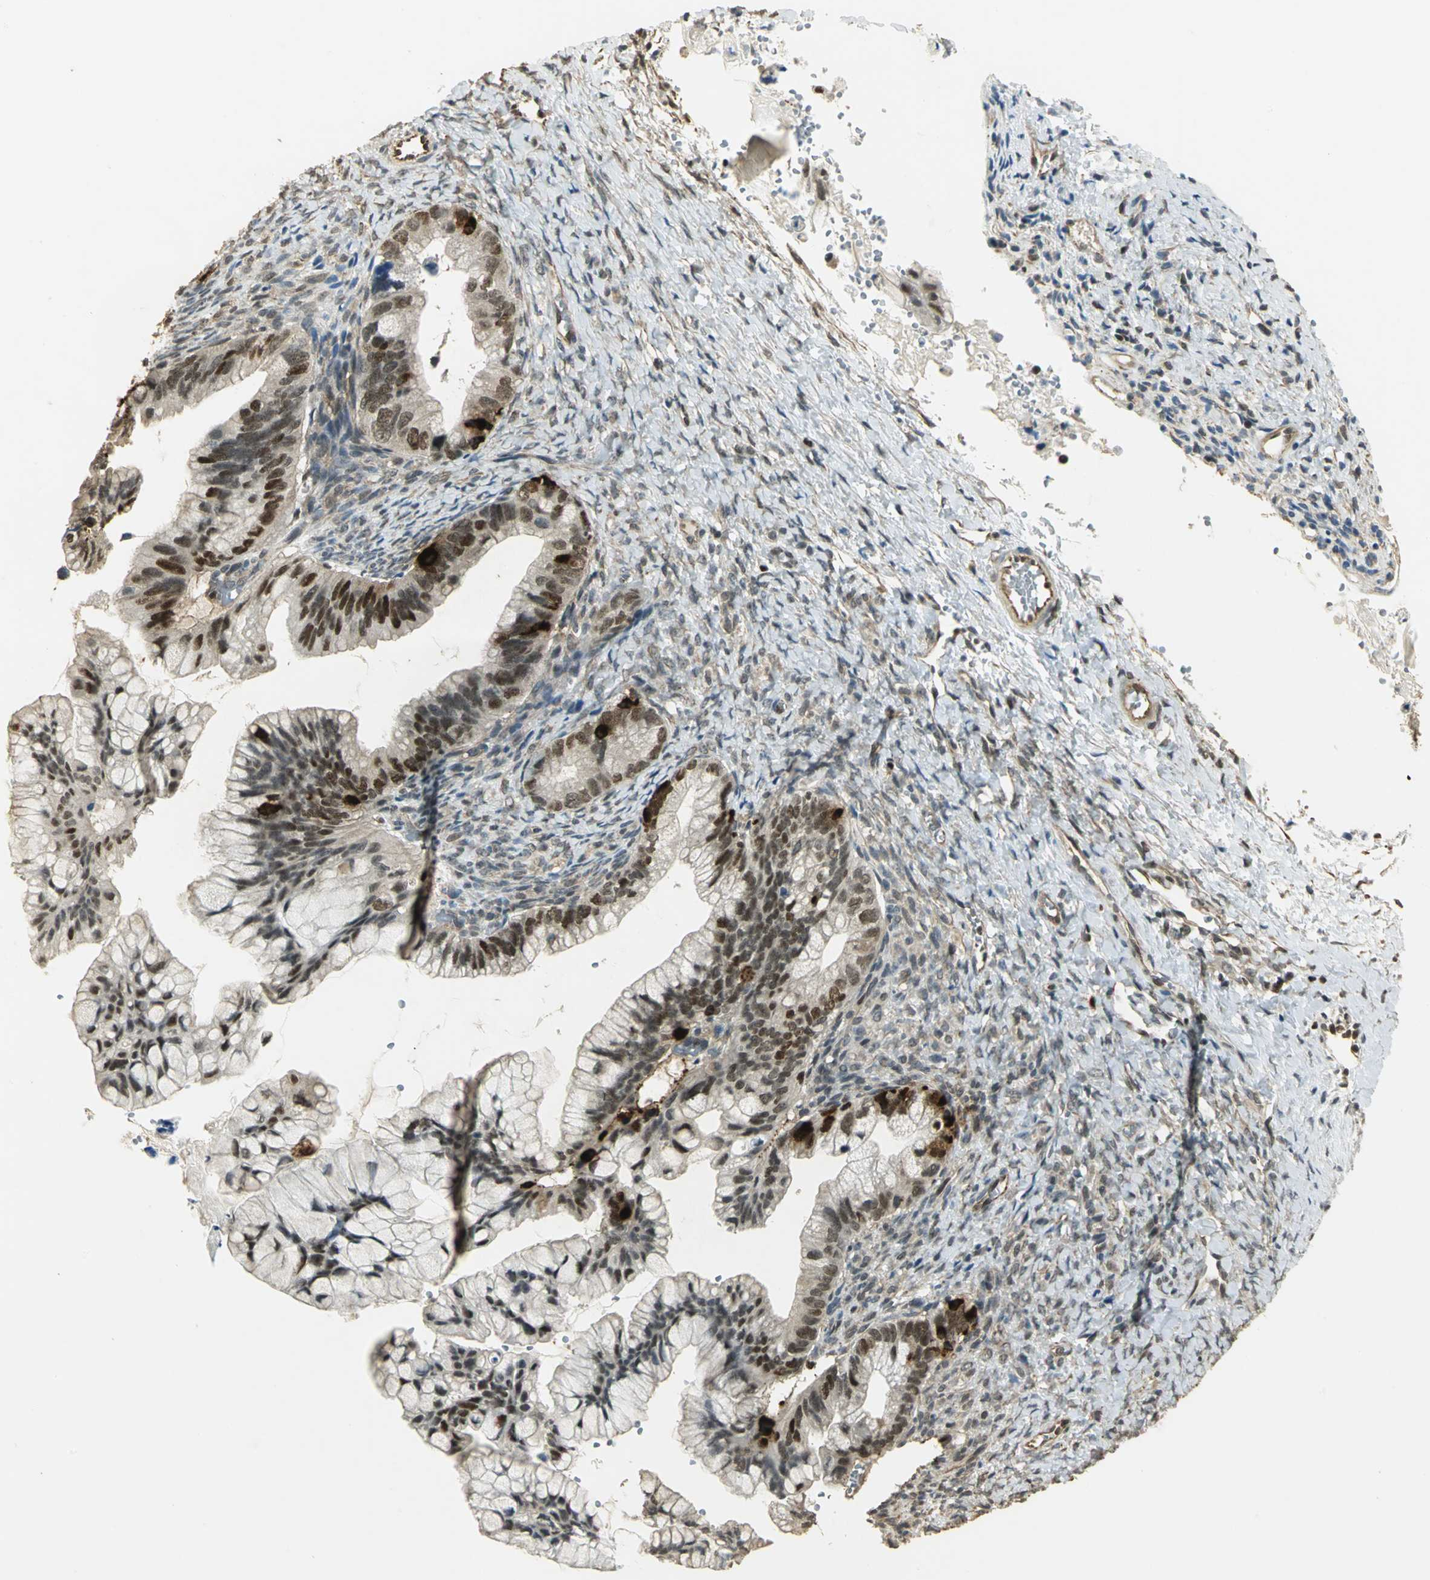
{"staining": {"intensity": "strong", "quantity": ">75%", "location": "nuclear"}, "tissue": "ovarian cancer", "cell_type": "Tumor cells", "image_type": "cancer", "snomed": [{"axis": "morphology", "description": "Cystadenocarcinoma, mucinous, NOS"}, {"axis": "topography", "description": "Ovary"}], "caption": "Ovarian cancer (mucinous cystadenocarcinoma) was stained to show a protein in brown. There is high levels of strong nuclear staining in about >75% of tumor cells.", "gene": "ELF1", "patient": {"sex": "female", "age": 36}}